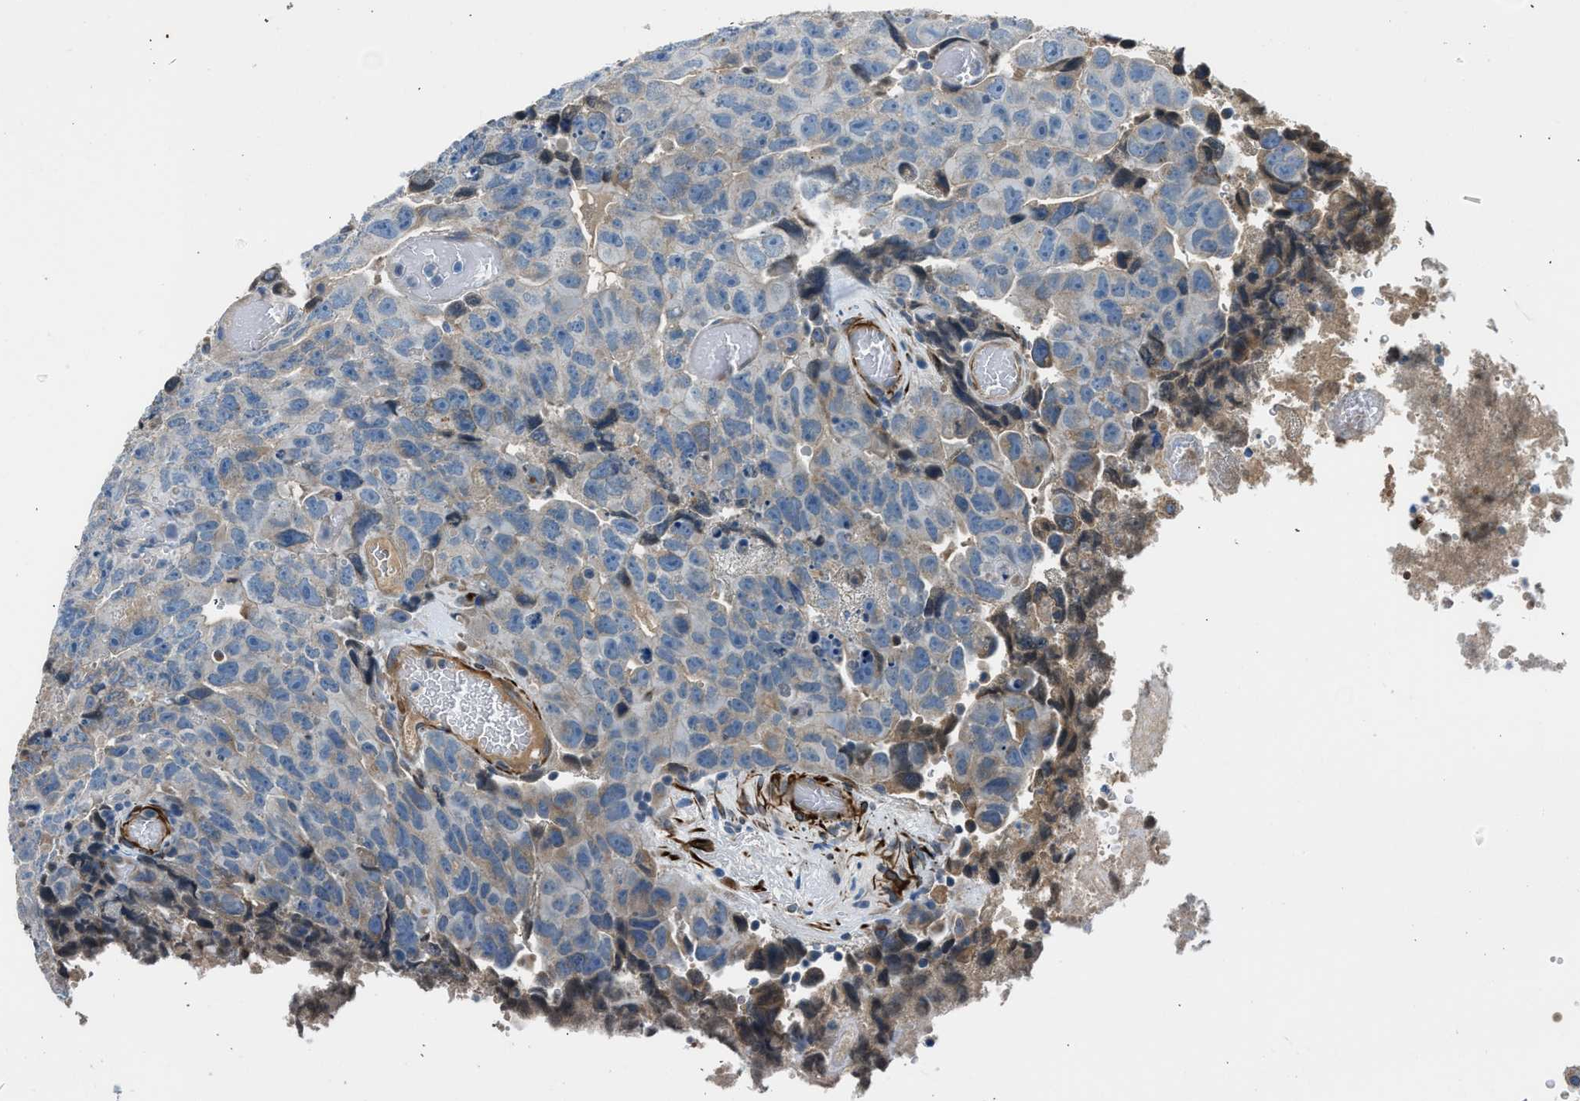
{"staining": {"intensity": "weak", "quantity": "<25%", "location": "cytoplasmic/membranous"}, "tissue": "testis cancer", "cell_type": "Tumor cells", "image_type": "cancer", "snomed": [{"axis": "morphology", "description": "Necrosis, NOS"}, {"axis": "morphology", "description": "Carcinoma, Embryonal, NOS"}, {"axis": "topography", "description": "Testis"}], "caption": "Tumor cells show no significant protein staining in testis cancer.", "gene": "LMBR1", "patient": {"sex": "male", "age": 19}}